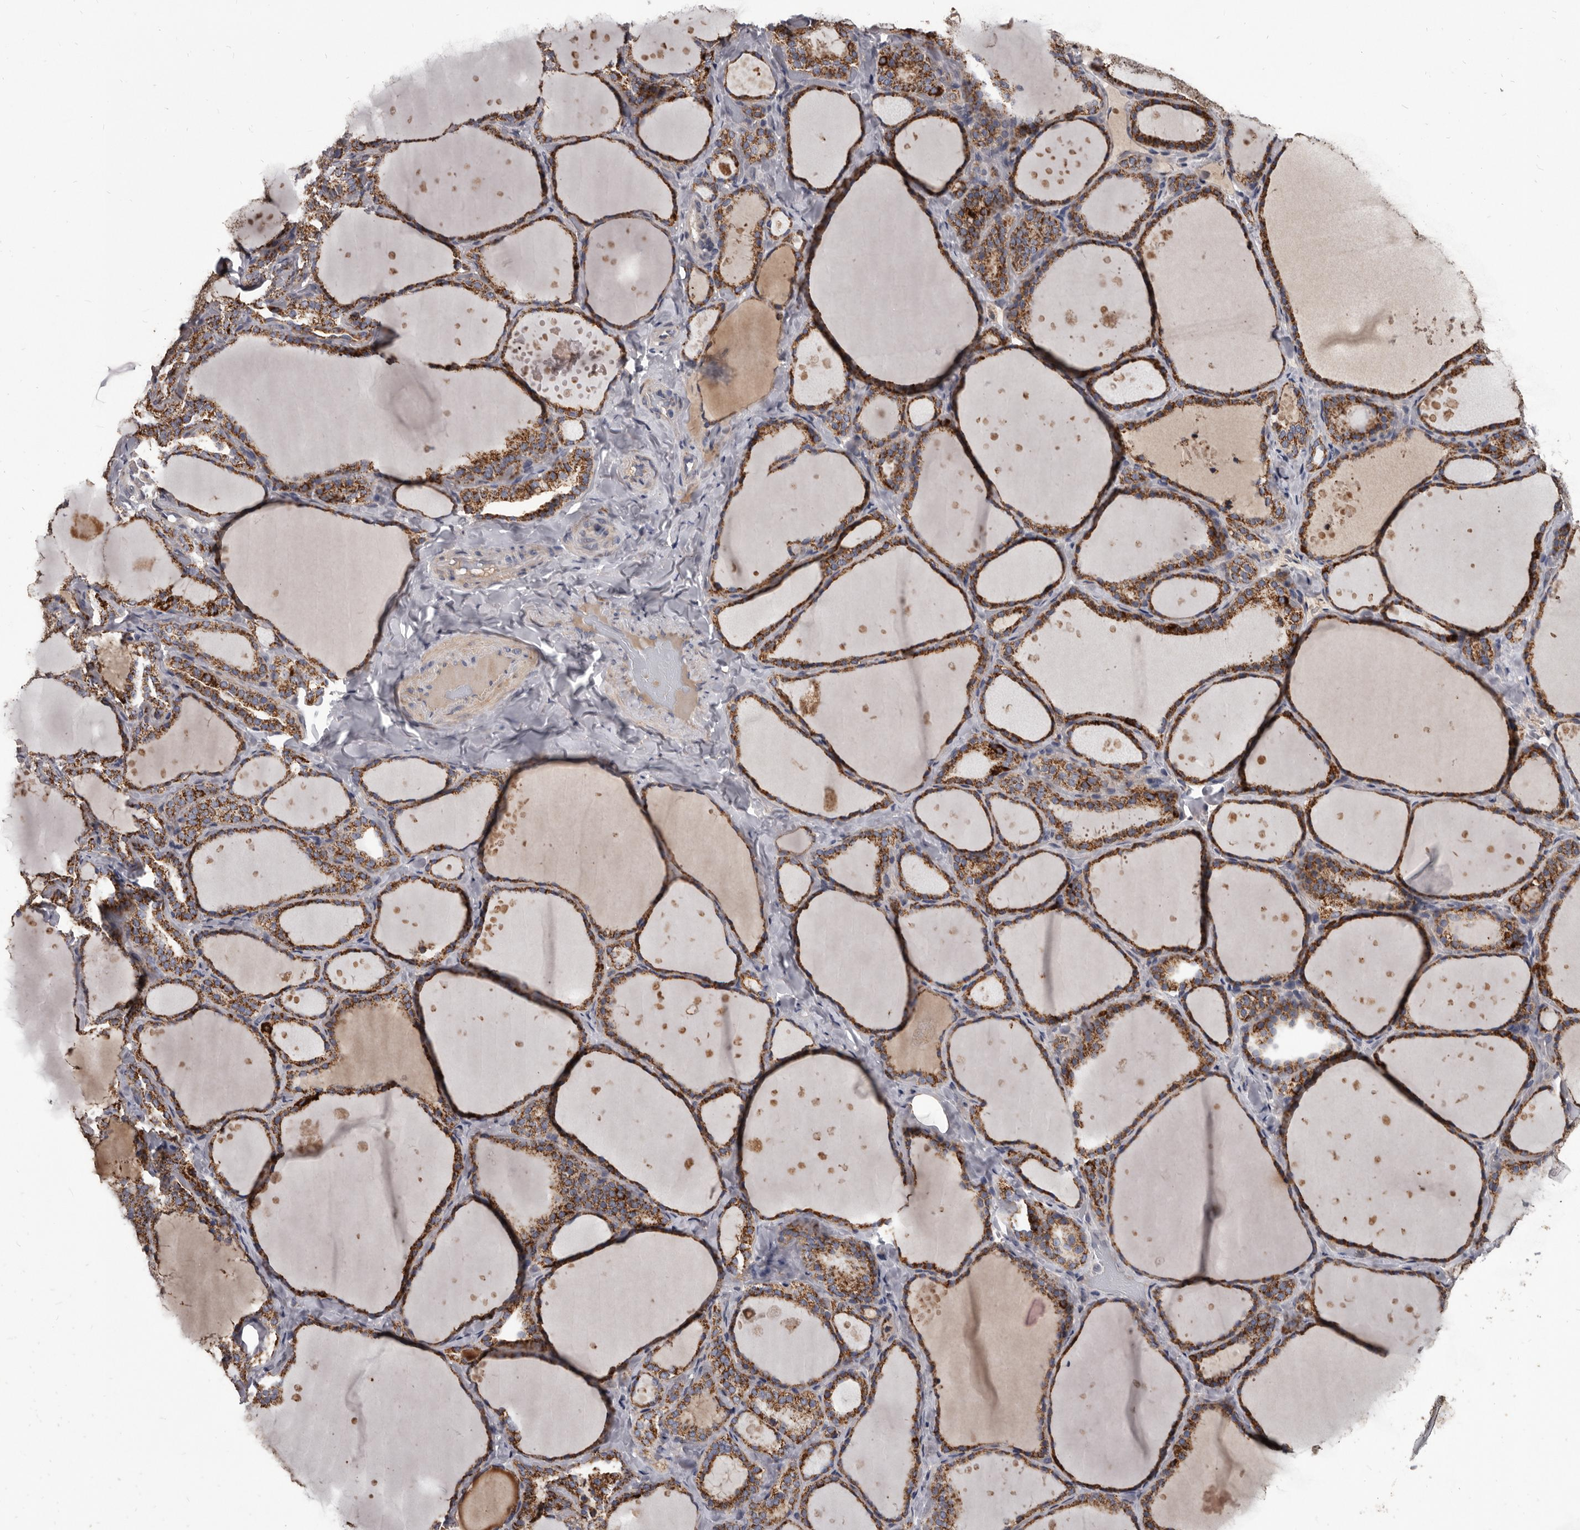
{"staining": {"intensity": "moderate", "quantity": ">75%", "location": "cytoplasmic/membranous"}, "tissue": "thyroid gland", "cell_type": "Glandular cells", "image_type": "normal", "snomed": [{"axis": "morphology", "description": "Normal tissue, NOS"}, {"axis": "topography", "description": "Thyroid gland"}], "caption": "Immunohistochemical staining of unremarkable human thyroid gland shows >75% levels of moderate cytoplasmic/membranous protein positivity in about >75% of glandular cells.", "gene": "ALDH5A1", "patient": {"sex": "female", "age": 44}}